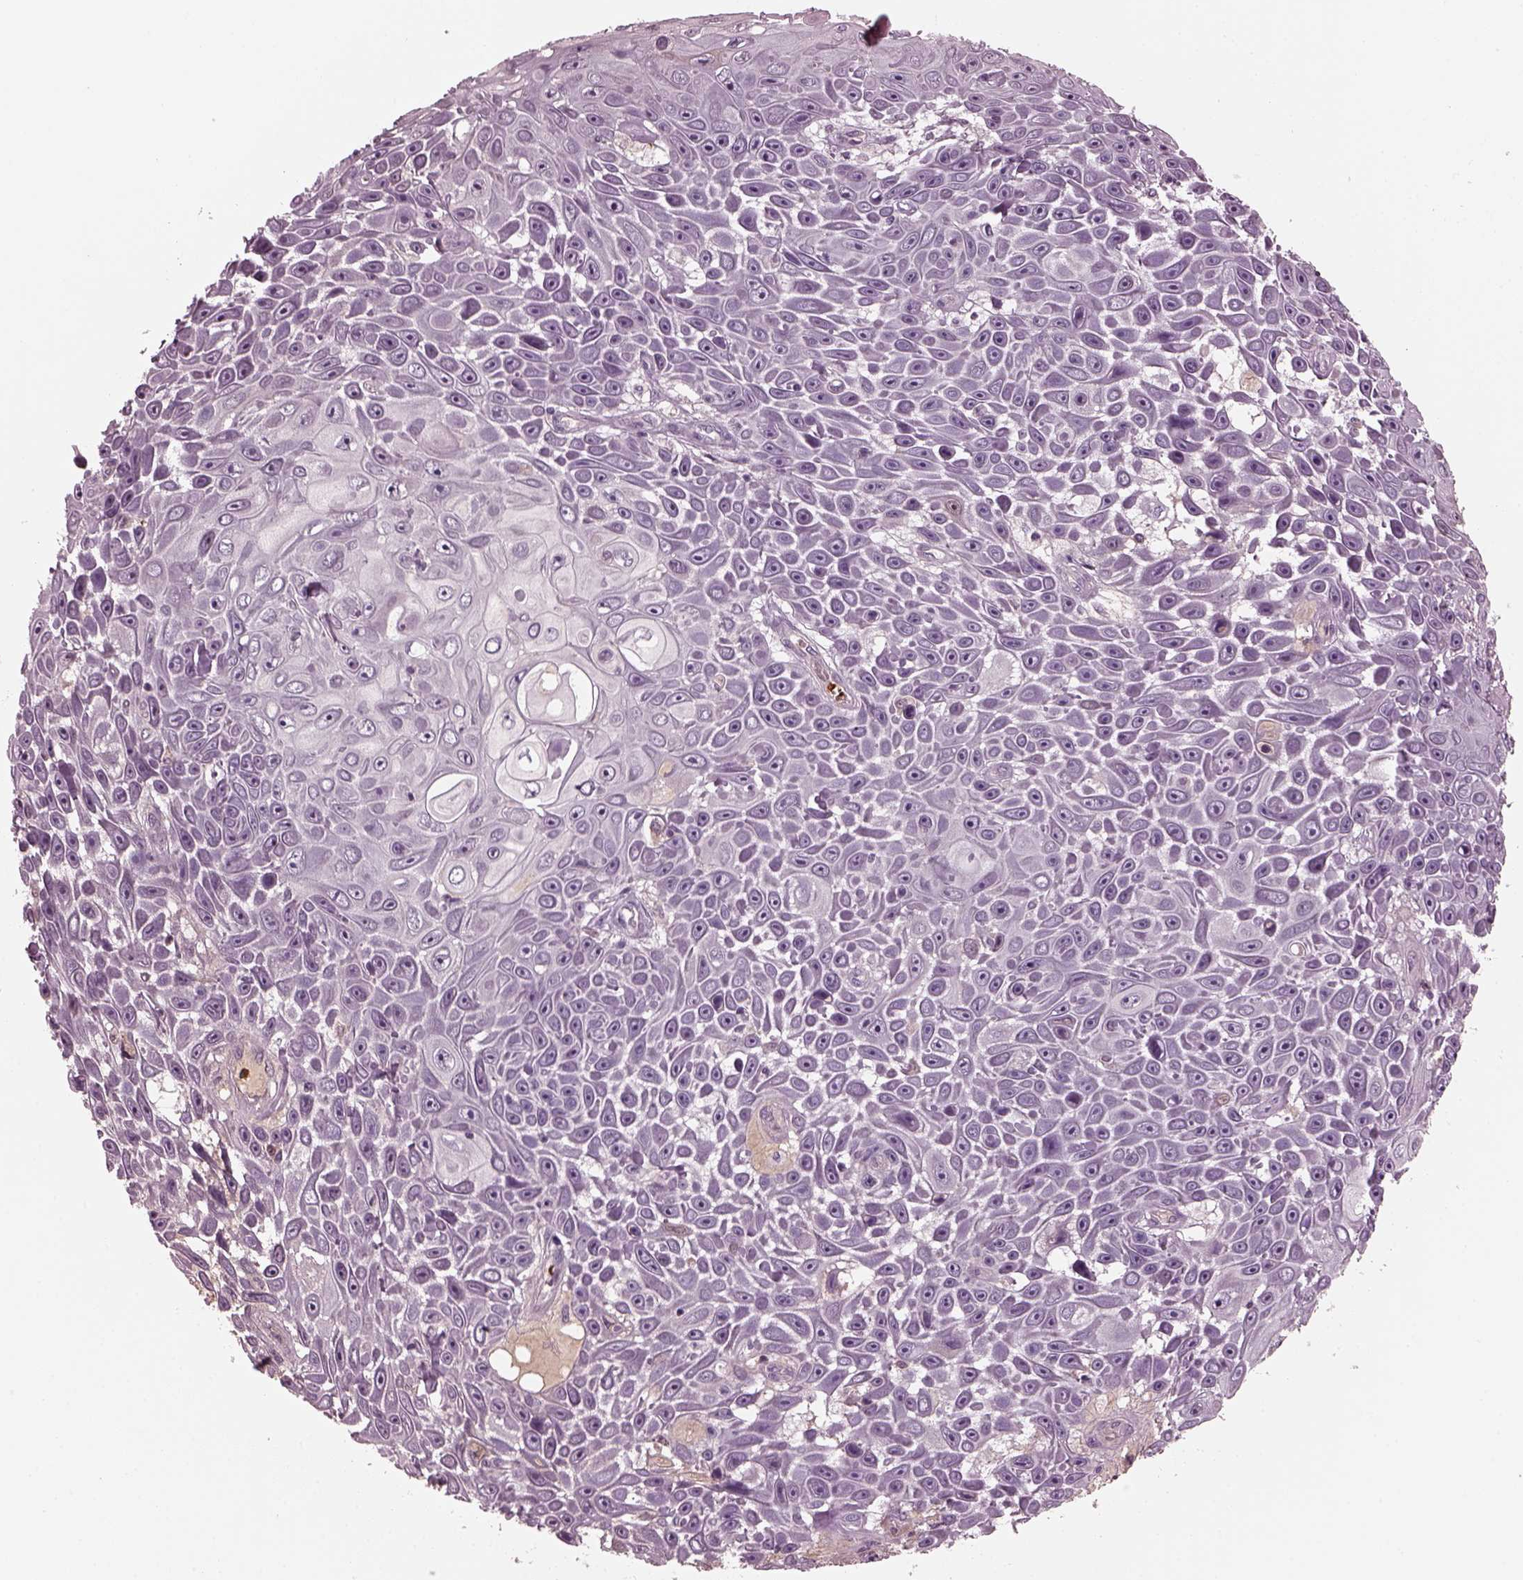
{"staining": {"intensity": "negative", "quantity": "none", "location": "none"}, "tissue": "skin cancer", "cell_type": "Tumor cells", "image_type": "cancer", "snomed": [{"axis": "morphology", "description": "Squamous cell carcinoma, NOS"}, {"axis": "topography", "description": "Skin"}], "caption": "DAB (3,3'-diaminobenzidine) immunohistochemical staining of human skin cancer (squamous cell carcinoma) demonstrates no significant expression in tumor cells.", "gene": "PORCN", "patient": {"sex": "male", "age": 82}}